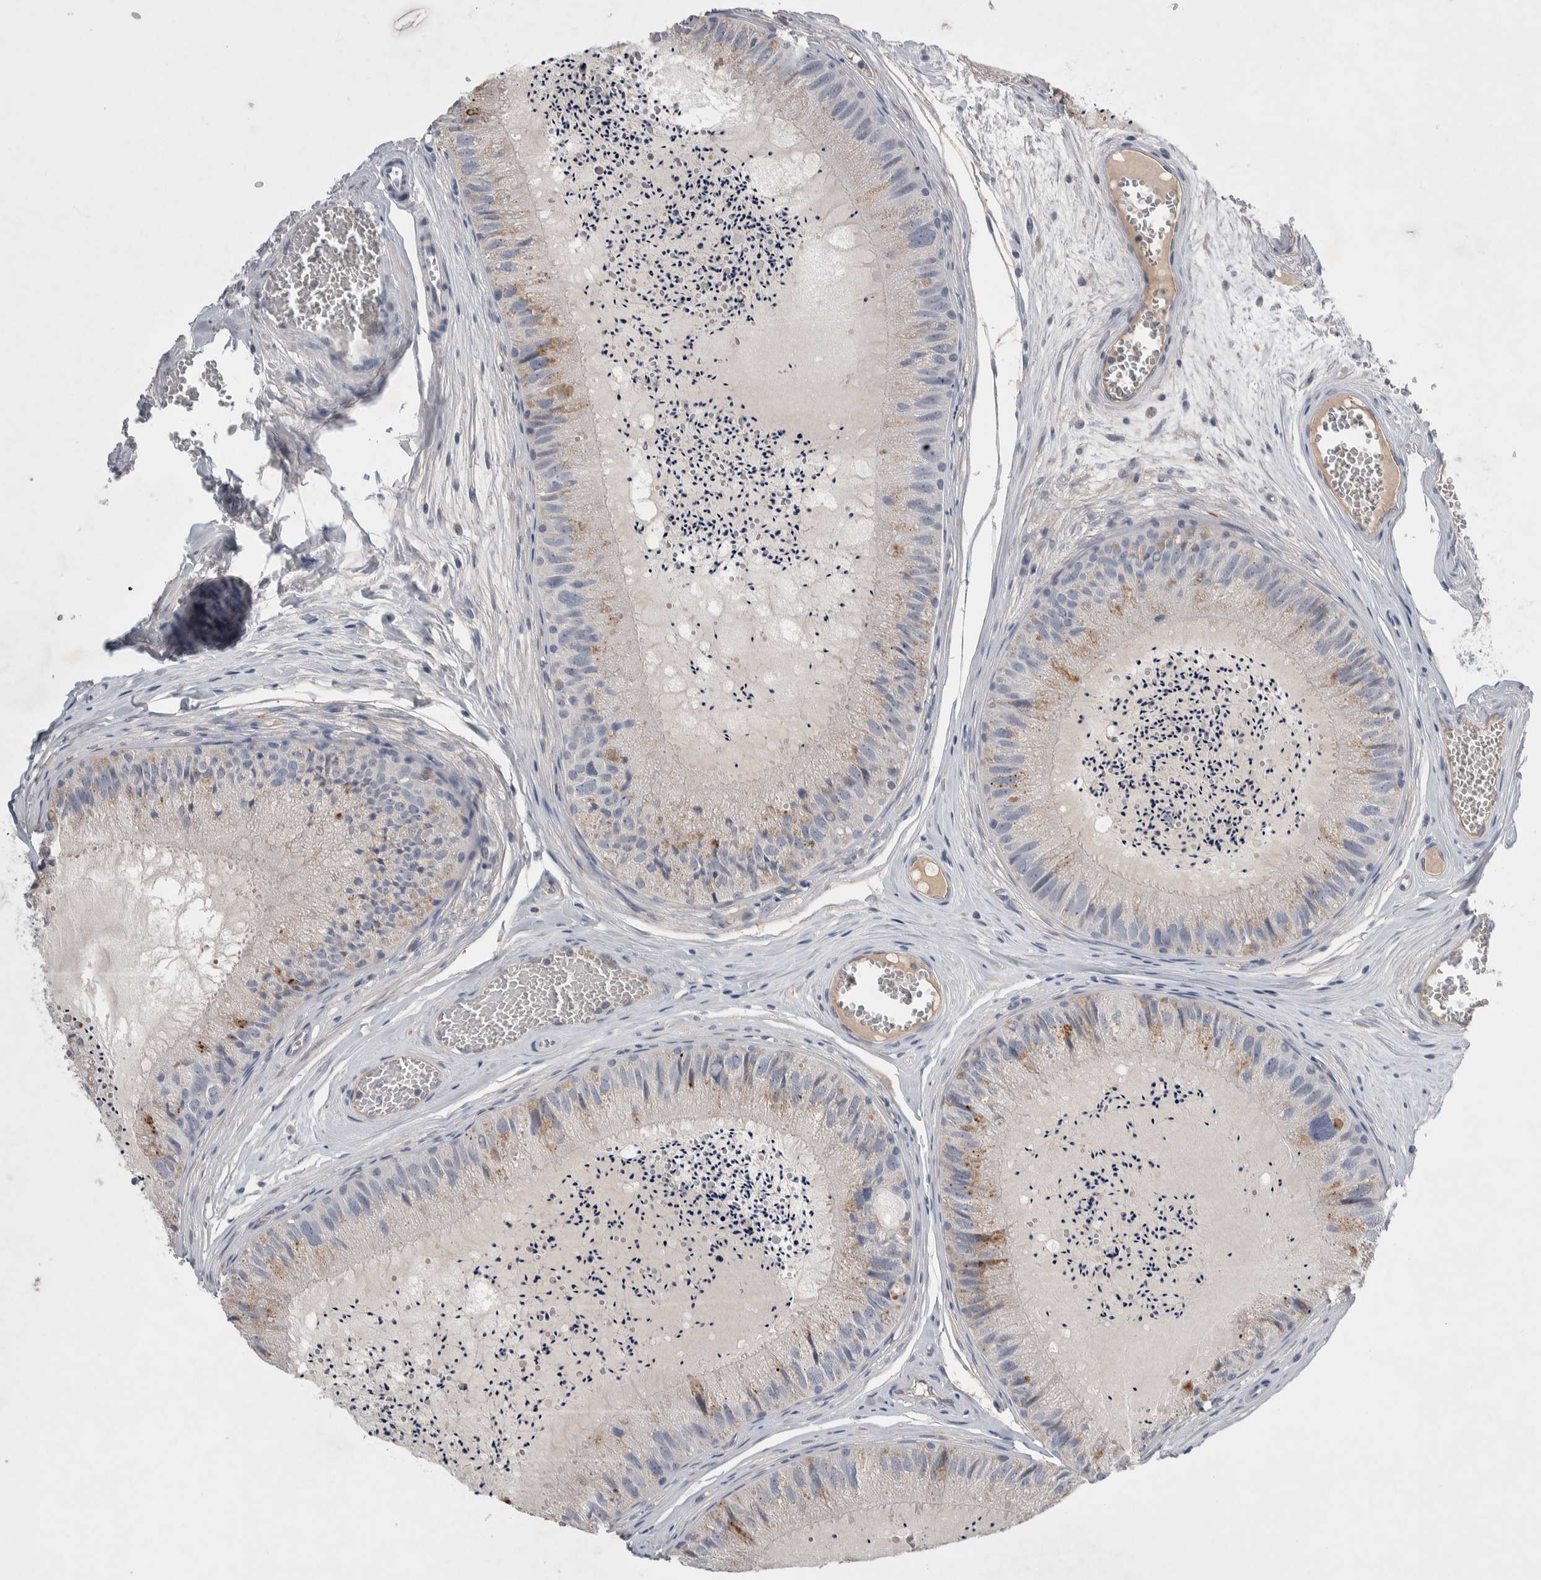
{"staining": {"intensity": "weak", "quantity": "<25%", "location": "cytoplasmic/membranous"}, "tissue": "epididymis", "cell_type": "Glandular cells", "image_type": "normal", "snomed": [{"axis": "morphology", "description": "Normal tissue, NOS"}, {"axis": "topography", "description": "Epididymis"}], "caption": "A high-resolution photomicrograph shows IHC staining of unremarkable epididymis, which reveals no significant staining in glandular cells. (Stains: DAB (3,3'-diaminobenzidine) immunohistochemistry (IHC) with hematoxylin counter stain, Microscopy: brightfield microscopy at high magnification).", "gene": "CEP131", "patient": {"sex": "male", "age": 31}}